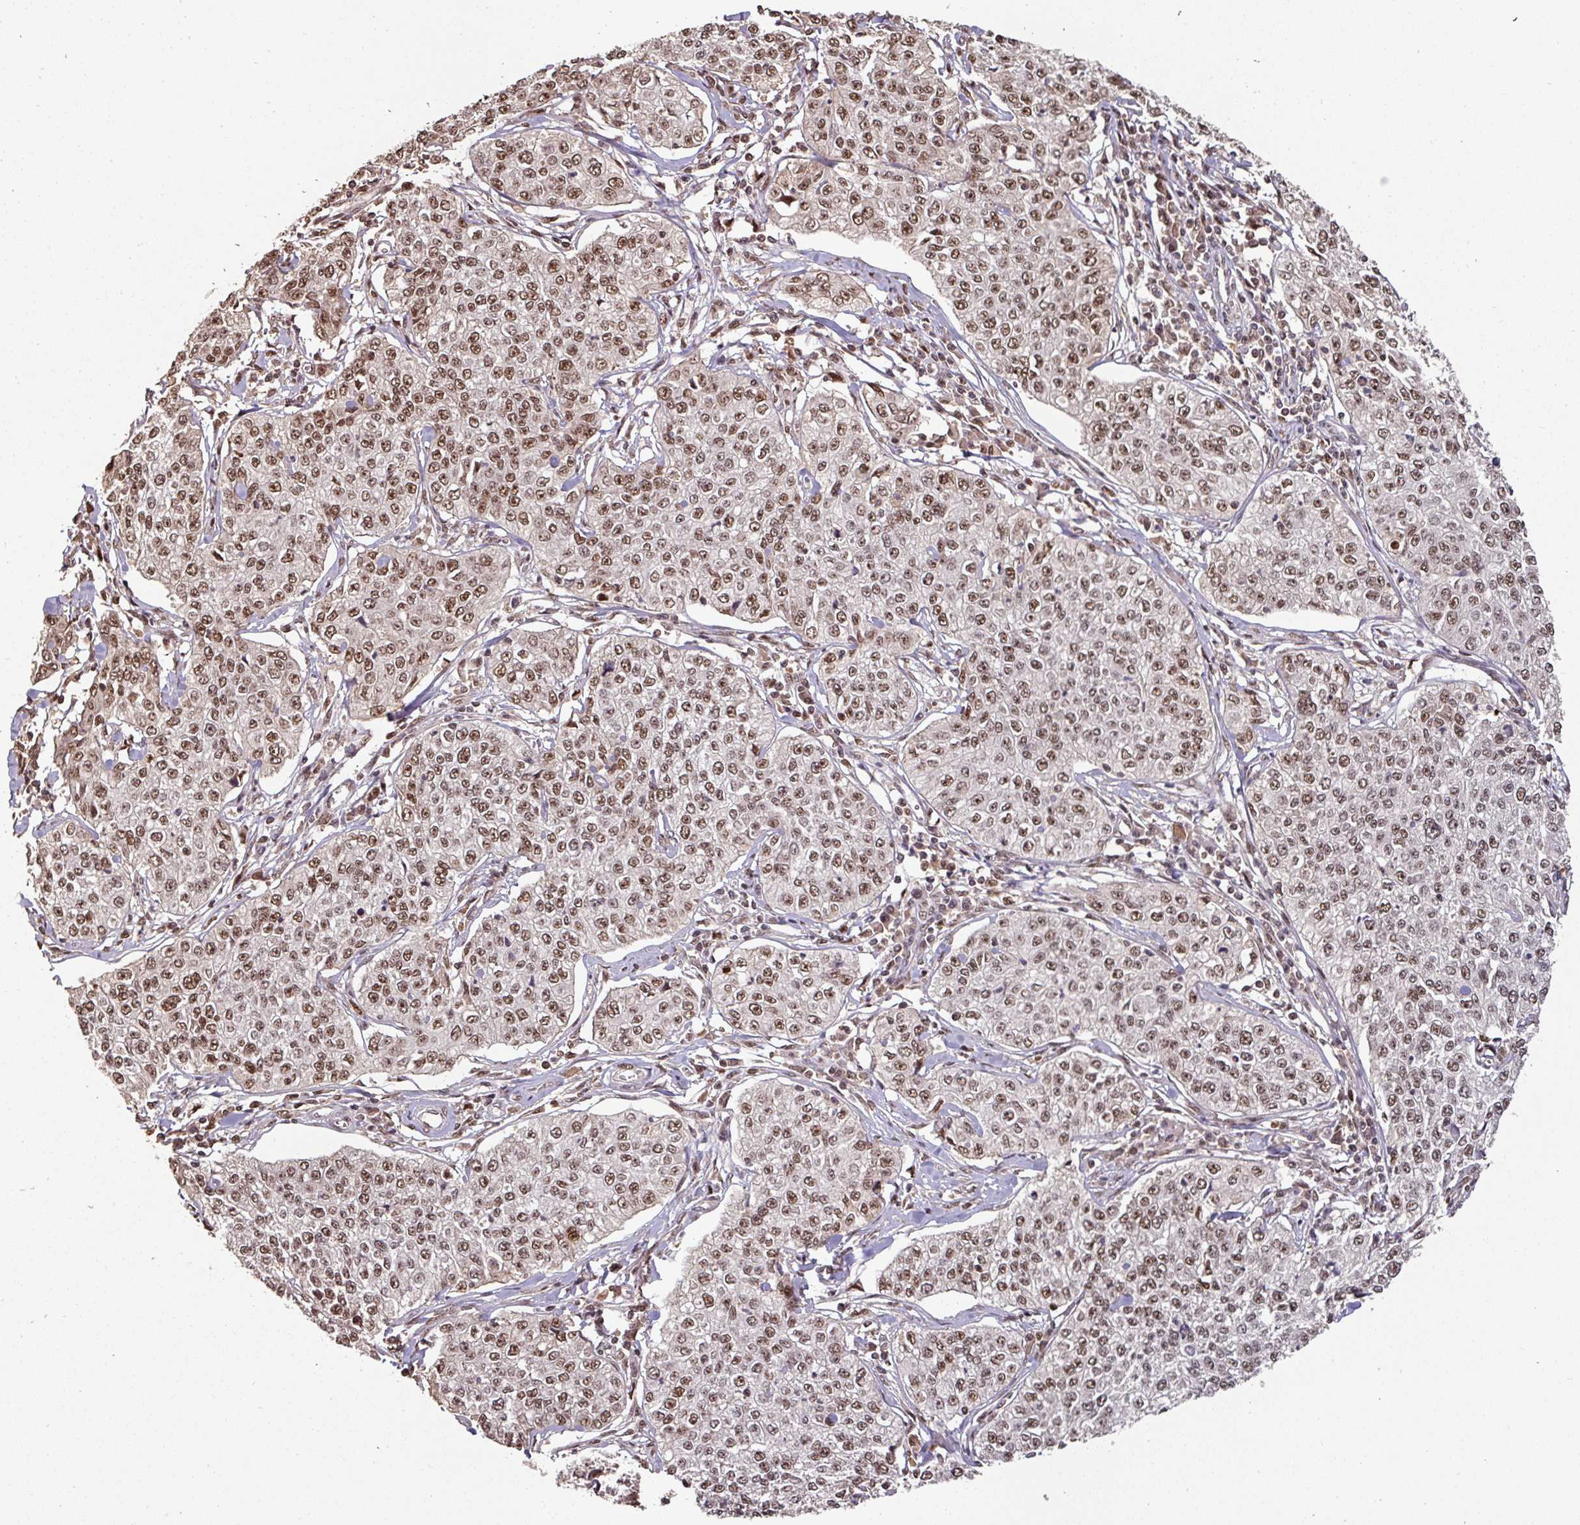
{"staining": {"intensity": "moderate", "quantity": ">75%", "location": "nuclear"}, "tissue": "cervical cancer", "cell_type": "Tumor cells", "image_type": "cancer", "snomed": [{"axis": "morphology", "description": "Squamous cell carcinoma, NOS"}, {"axis": "topography", "description": "Cervix"}], "caption": "This micrograph displays cervical squamous cell carcinoma stained with immunohistochemistry (IHC) to label a protein in brown. The nuclear of tumor cells show moderate positivity for the protein. Nuclei are counter-stained blue.", "gene": "POLD1", "patient": {"sex": "female", "age": 35}}